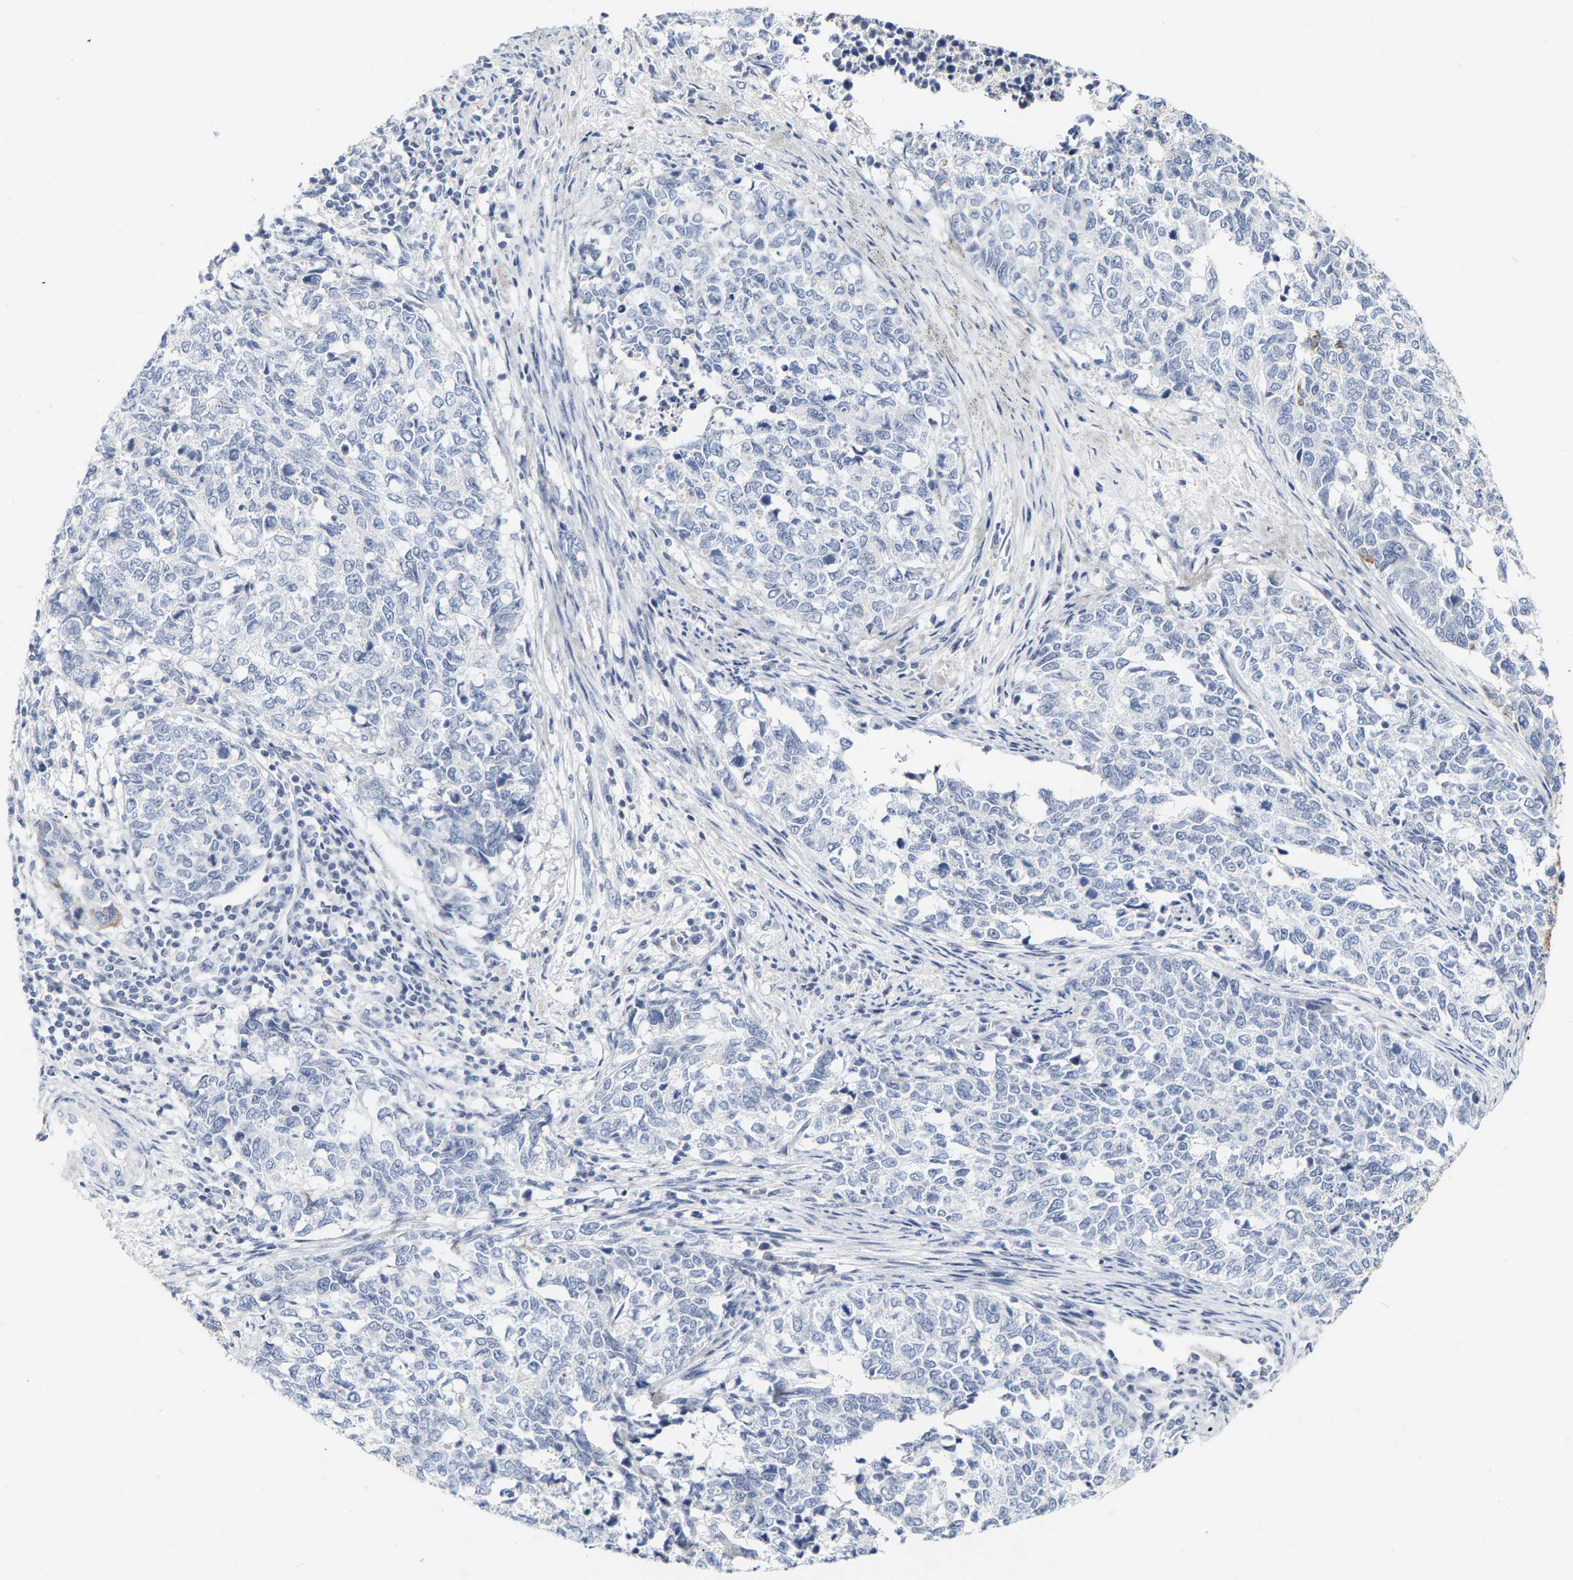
{"staining": {"intensity": "negative", "quantity": "none", "location": "none"}, "tissue": "cervical cancer", "cell_type": "Tumor cells", "image_type": "cancer", "snomed": [{"axis": "morphology", "description": "Squamous cell carcinoma, NOS"}, {"axis": "topography", "description": "Cervix"}], "caption": "Squamous cell carcinoma (cervical) stained for a protein using IHC displays no positivity tumor cells.", "gene": "KRT76", "patient": {"sex": "female", "age": 63}}